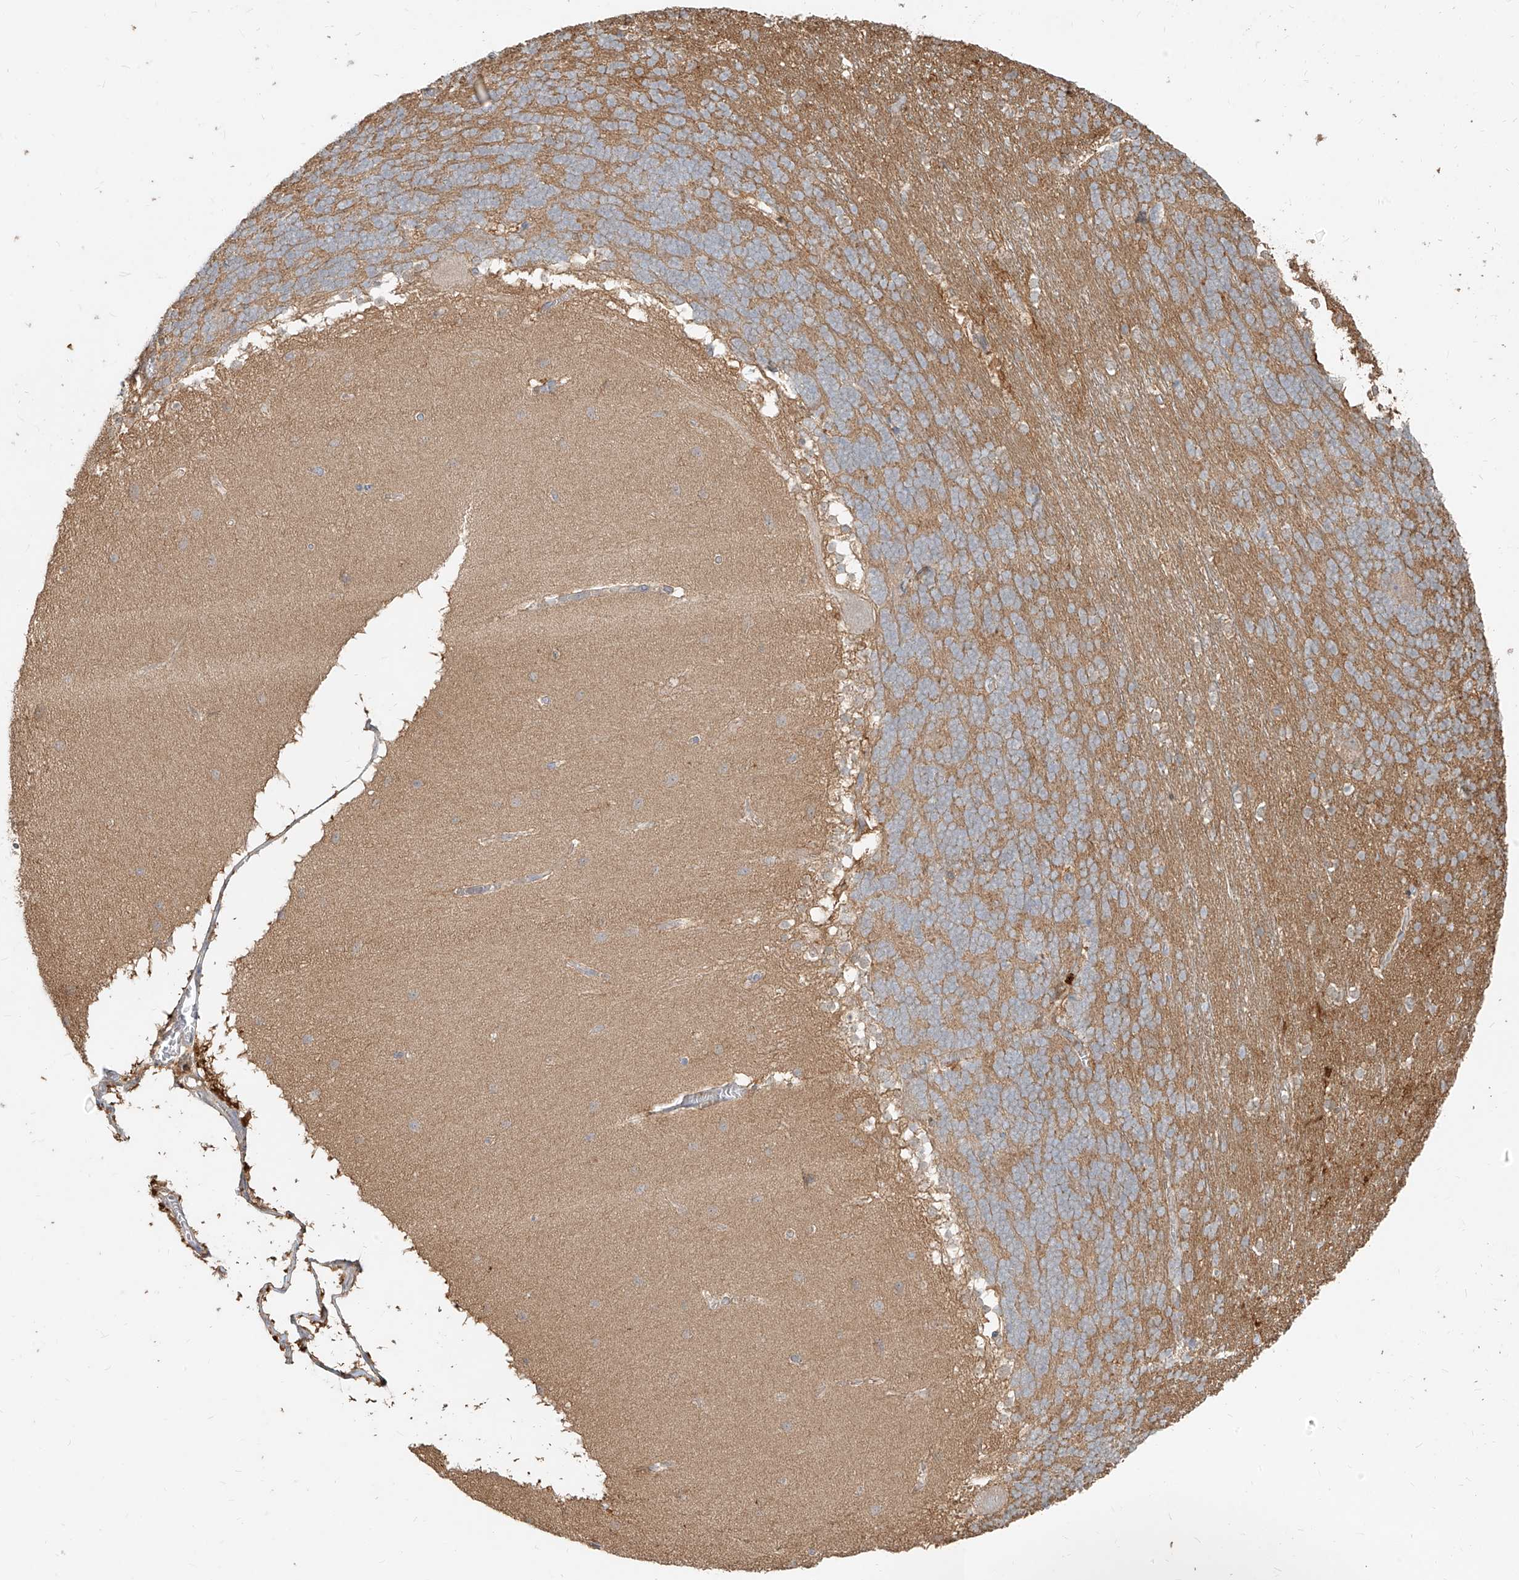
{"staining": {"intensity": "moderate", "quantity": "25%-75%", "location": "cytoplasmic/membranous"}, "tissue": "cerebellum", "cell_type": "Cells in granular layer", "image_type": "normal", "snomed": [{"axis": "morphology", "description": "Normal tissue, NOS"}, {"axis": "topography", "description": "Cerebellum"}], "caption": "A brown stain shows moderate cytoplasmic/membranous expression of a protein in cells in granular layer of benign human cerebellum. (IHC, brightfield microscopy, high magnification).", "gene": "PGD", "patient": {"sex": "female", "age": 19}}